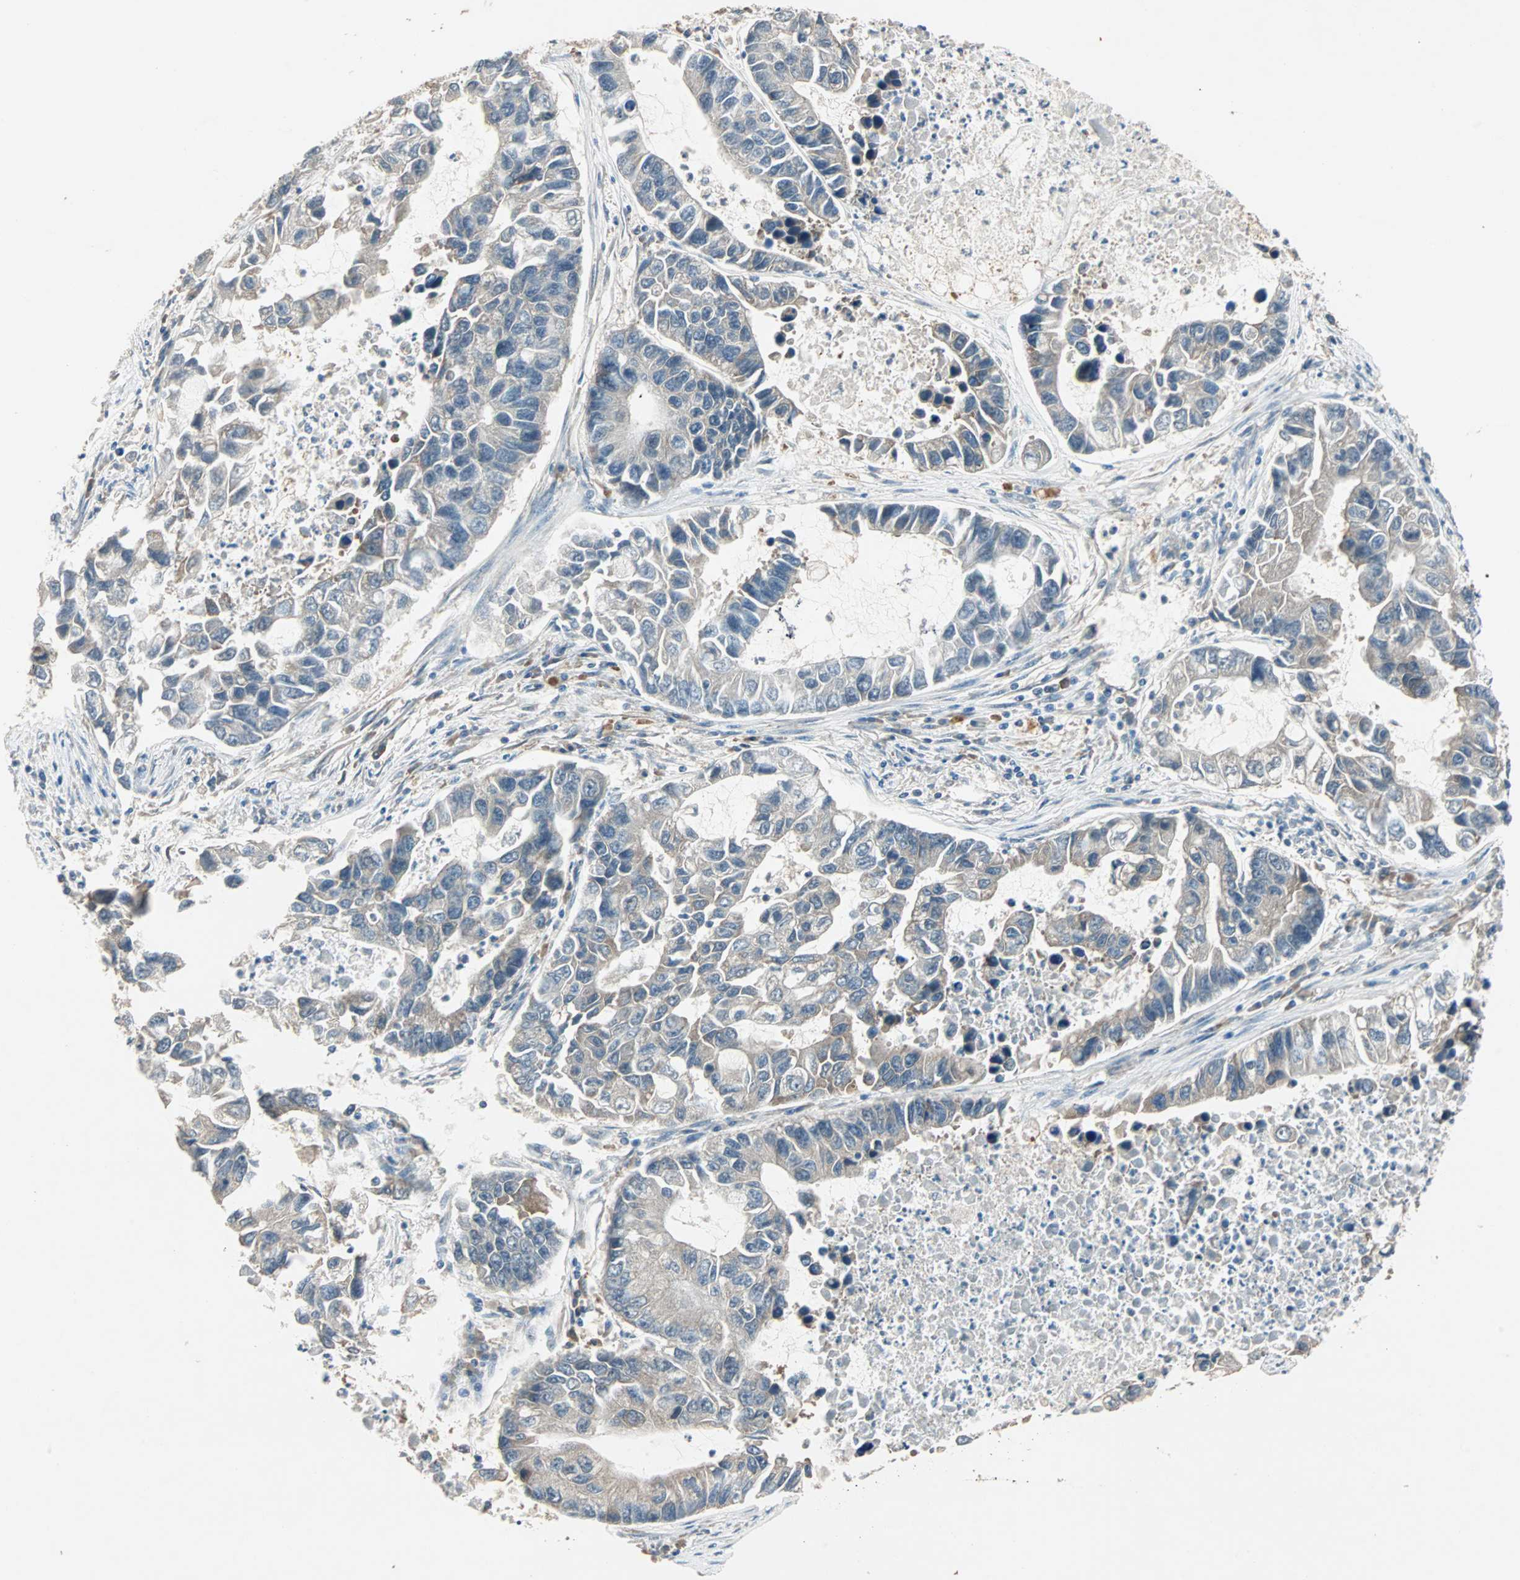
{"staining": {"intensity": "weak", "quantity": "25%-75%", "location": "cytoplasmic/membranous"}, "tissue": "lung cancer", "cell_type": "Tumor cells", "image_type": "cancer", "snomed": [{"axis": "morphology", "description": "Adenocarcinoma, NOS"}, {"axis": "topography", "description": "Lung"}], "caption": "This histopathology image displays immunohistochemistry (IHC) staining of lung cancer (adenocarcinoma), with low weak cytoplasmic/membranous positivity in approximately 25%-75% of tumor cells.", "gene": "TTF2", "patient": {"sex": "female", "age": 51}}